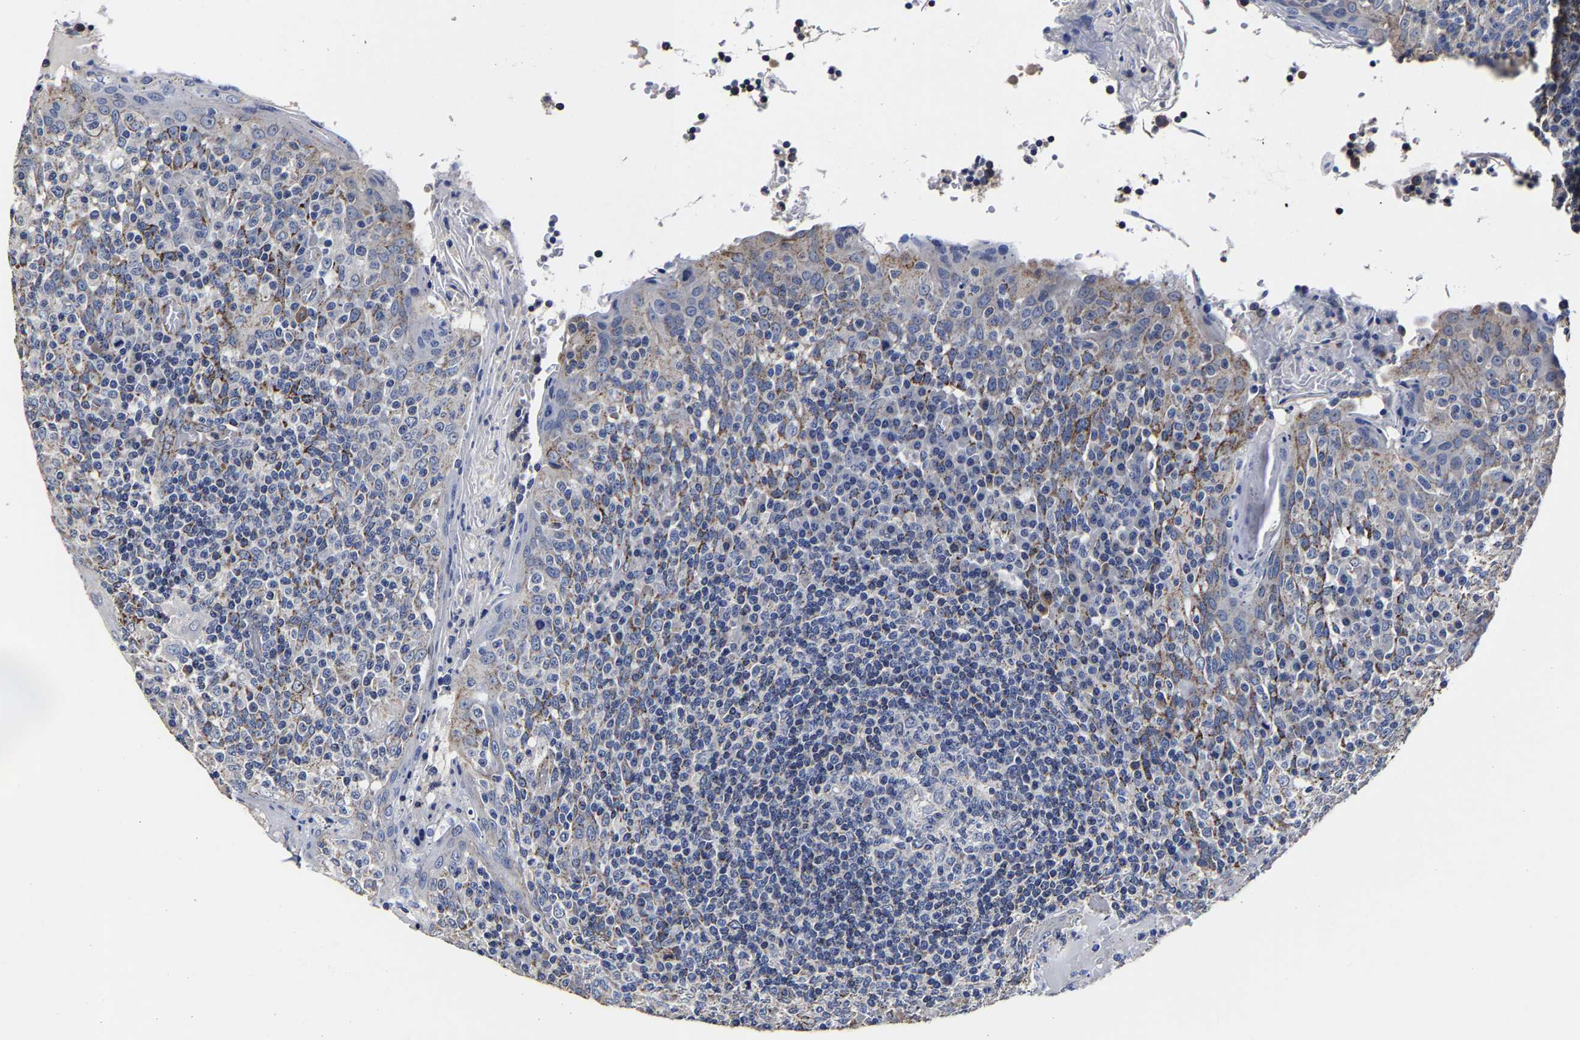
{"staining": {"intensity": "negative", "quantity": "none", "location": "none"}, "tissue": "tonsil", "cell_type": "Germinal center cells", "image_type": "normal", "snomed": [{"axis": "morphology", "description": "Normal tissue, NOS"}, {"axis": "topography", "description": "Tonsil"}], "caption": "Germinal center cells show no significant protein positivity in benign tonsil. (DAB (3,3'-diaminobenzidine) immunohistochemistry visualized using brightfield microscopy, high magnification).", "gene": "AASS", "patient": {"sex": "female", "age": 19}}